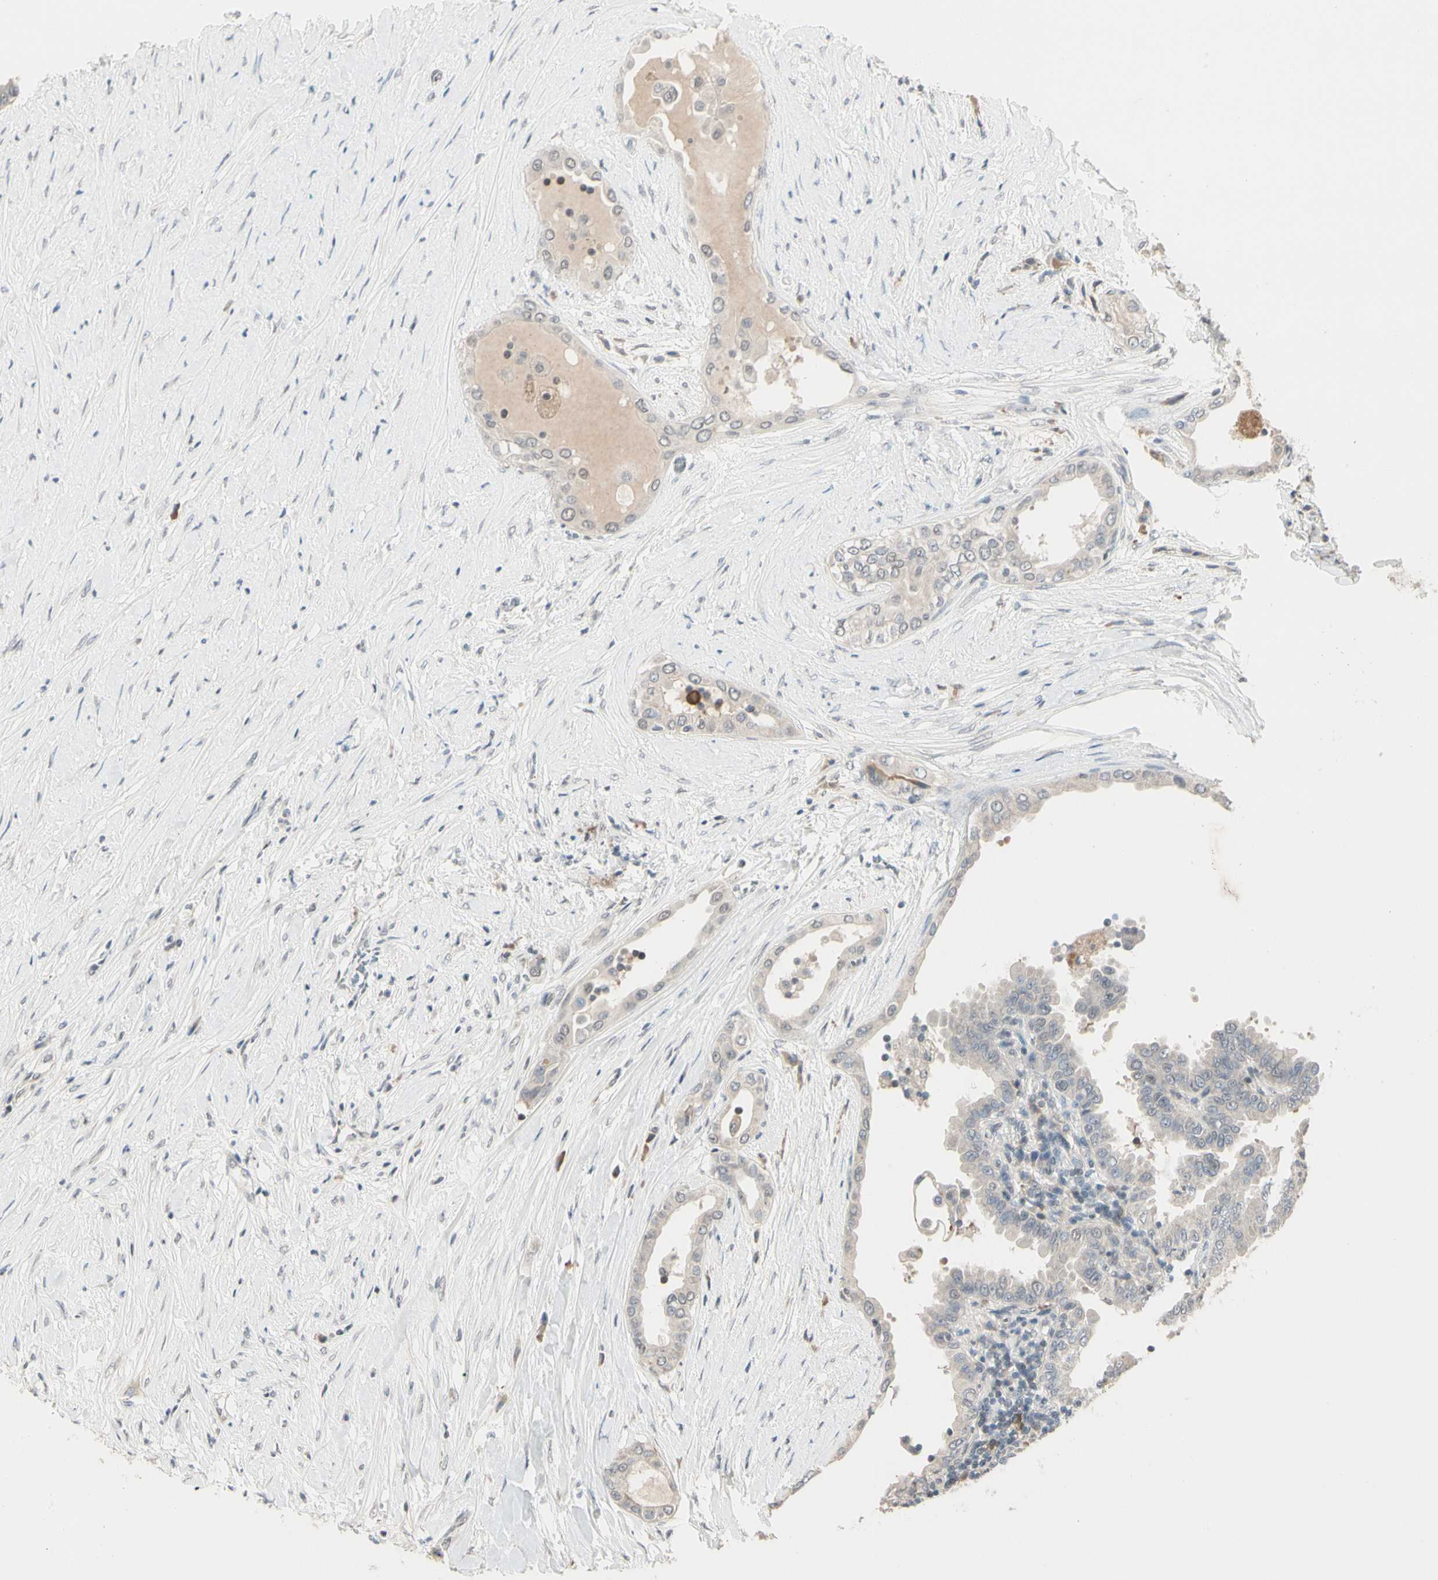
{"staining": {"intensity": "negative", "quantity": "none", "location": "none"}, "tissue": "thyroid cancer", "cell_type": "Tumor cells", "image_type": "cancer", "snomed": [{"axis": "morphology", "description": "Papillary adenocarcinoma, NOS"}, {"axis": "topography", "description": "Thyroid gland"}], "caption": "The photomicrograph exhibits no significant staining in tumor cells of thyroid cancer.", "gene": "GREM1", "patient": {"sex": "male", "age": 33}}